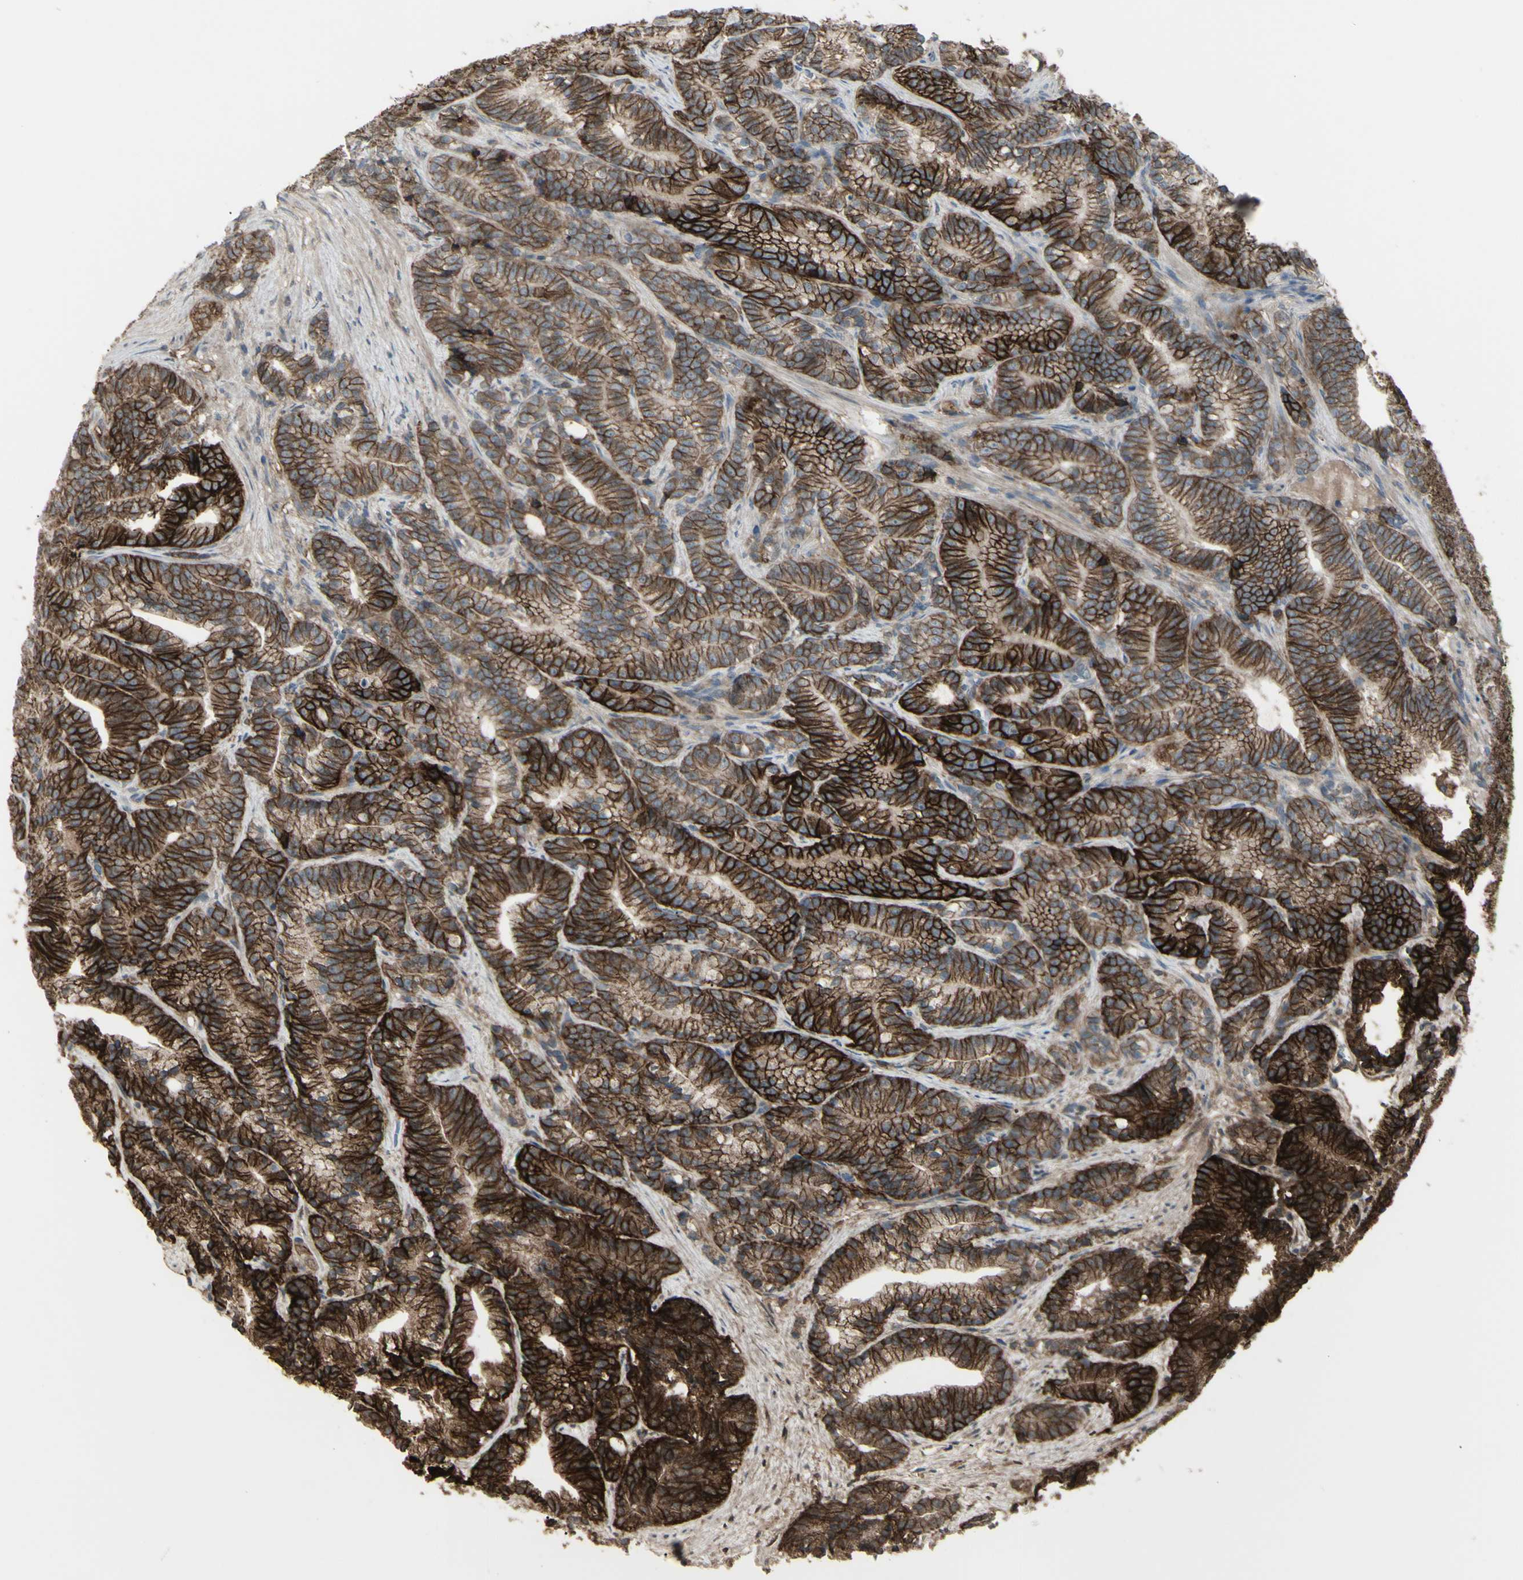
{"staining": {"intensity": "strong", "quantity": ">75%", "location": "cytoplasmic/membranous"}, "tissue": "prostate cancer", "cell_type": "Tumor cells", "image_type": "cancer", "snomed": [{"axis": "morphology", "description": "Adenocarcinoma, Low grade"}, {"axis": "topography", "description": "Prostate"}], "caption": "Protein staining of prostate cancer tissue demonstrates strong cytoplasmic/membranous staining in approximately >75% of tumor cells. (DAB IHC with brightfield microscopy, high magnification).", "gene": "CD276", "patient": {"sex": "male", "age": 89}}